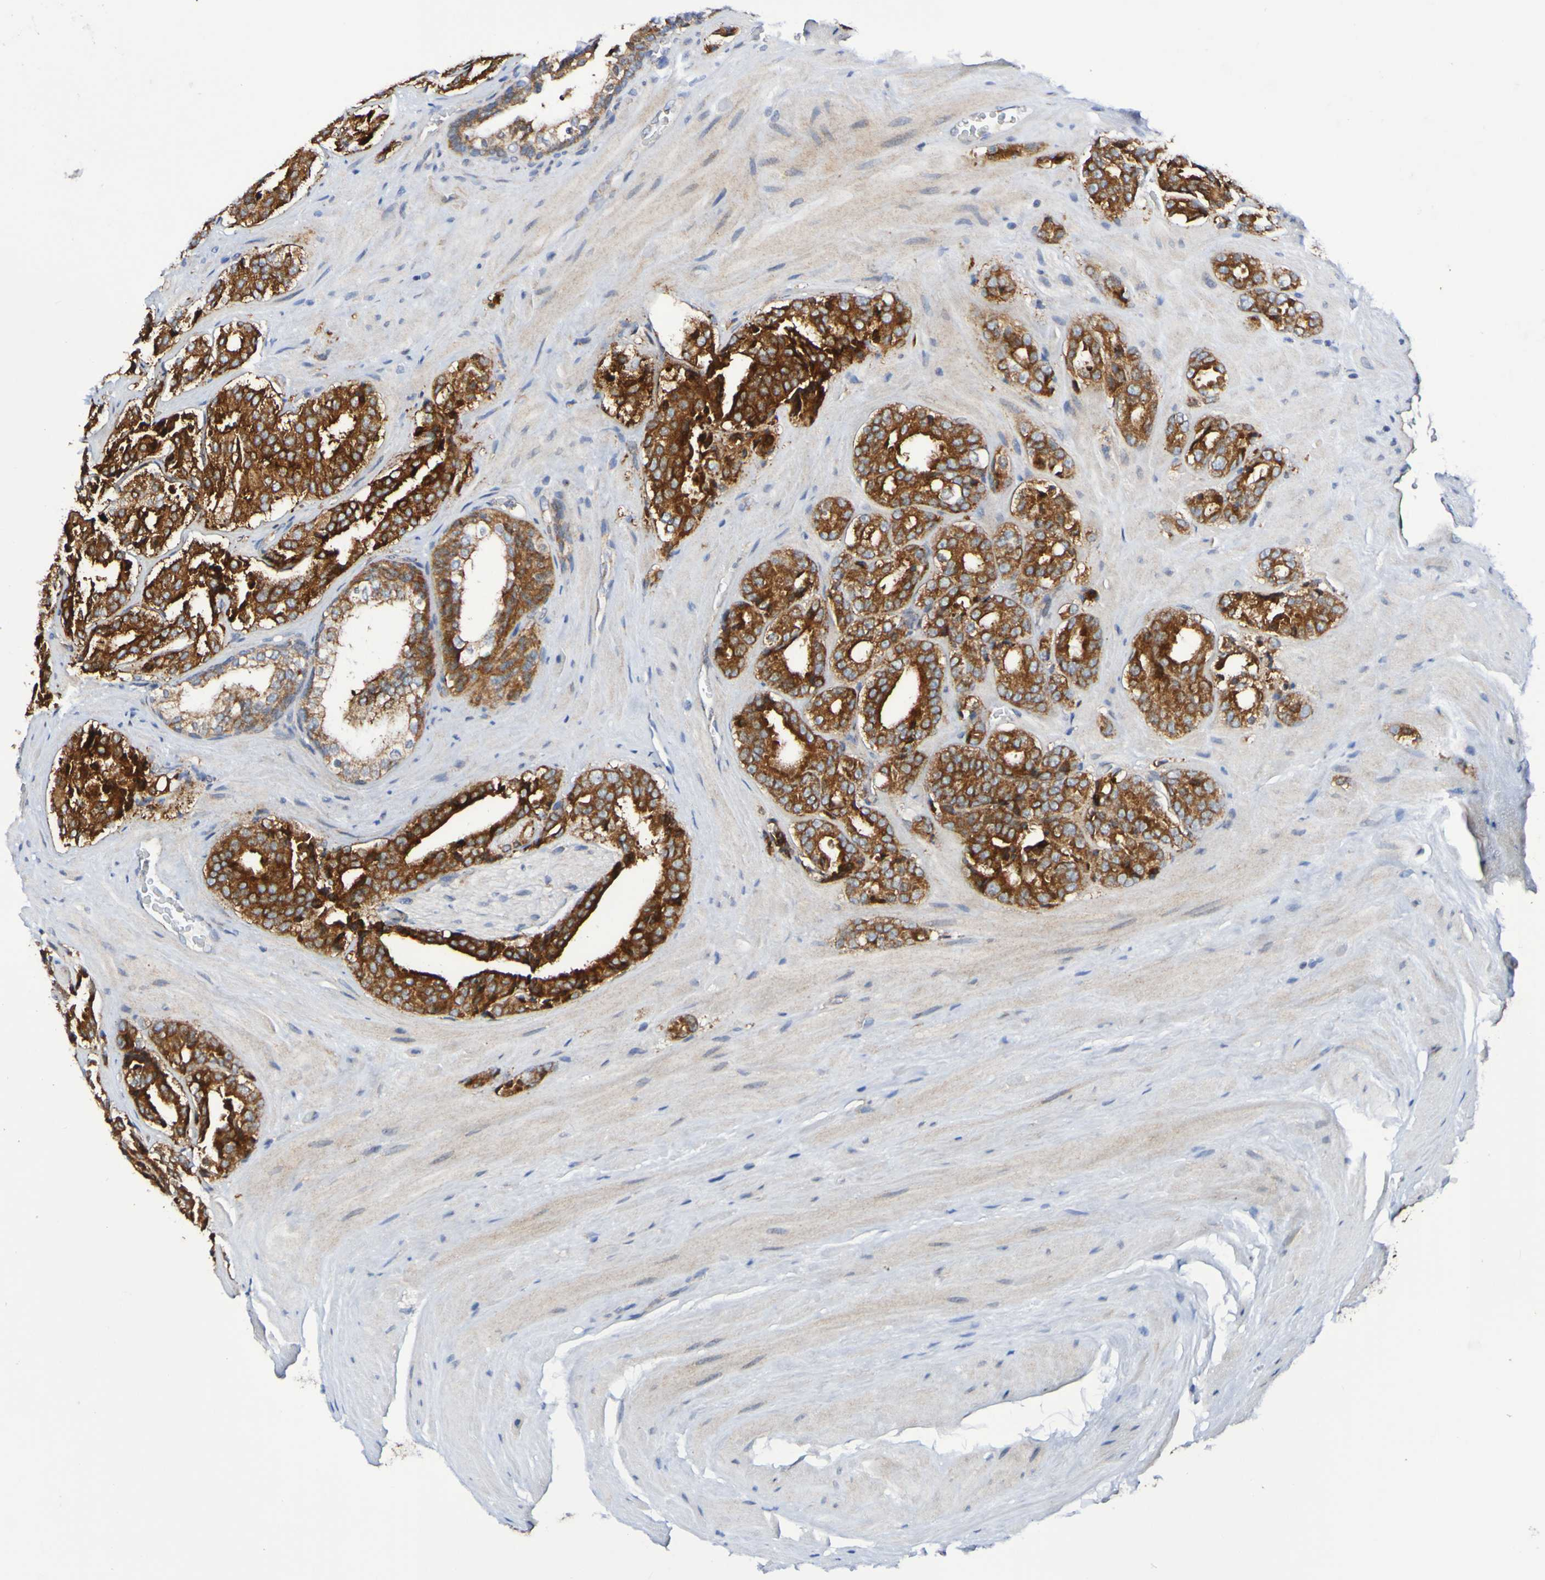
{"staining": {"intensity": "strong", "quantity": ">75%", "location": "cytoplasmic/membranous"}, "tissue": "prostate cancer", "cell_type": "Tumor cells", "image_type": "cancer", "snomed": [{"axis": "morphology", "description": "Adenocarcinoma, High grade"}, {"axis": "topography", "description": "Prostate"}], "caption": "Immunohistochemistry micrograph of human prostate cancer stained for a protein (brown), which exhibits high levels of strong cytoplasmic/membranous expression in about >75% of tumor cells.", "gene": "GJB1", "patient": {"sex": "male", "age": 60}}